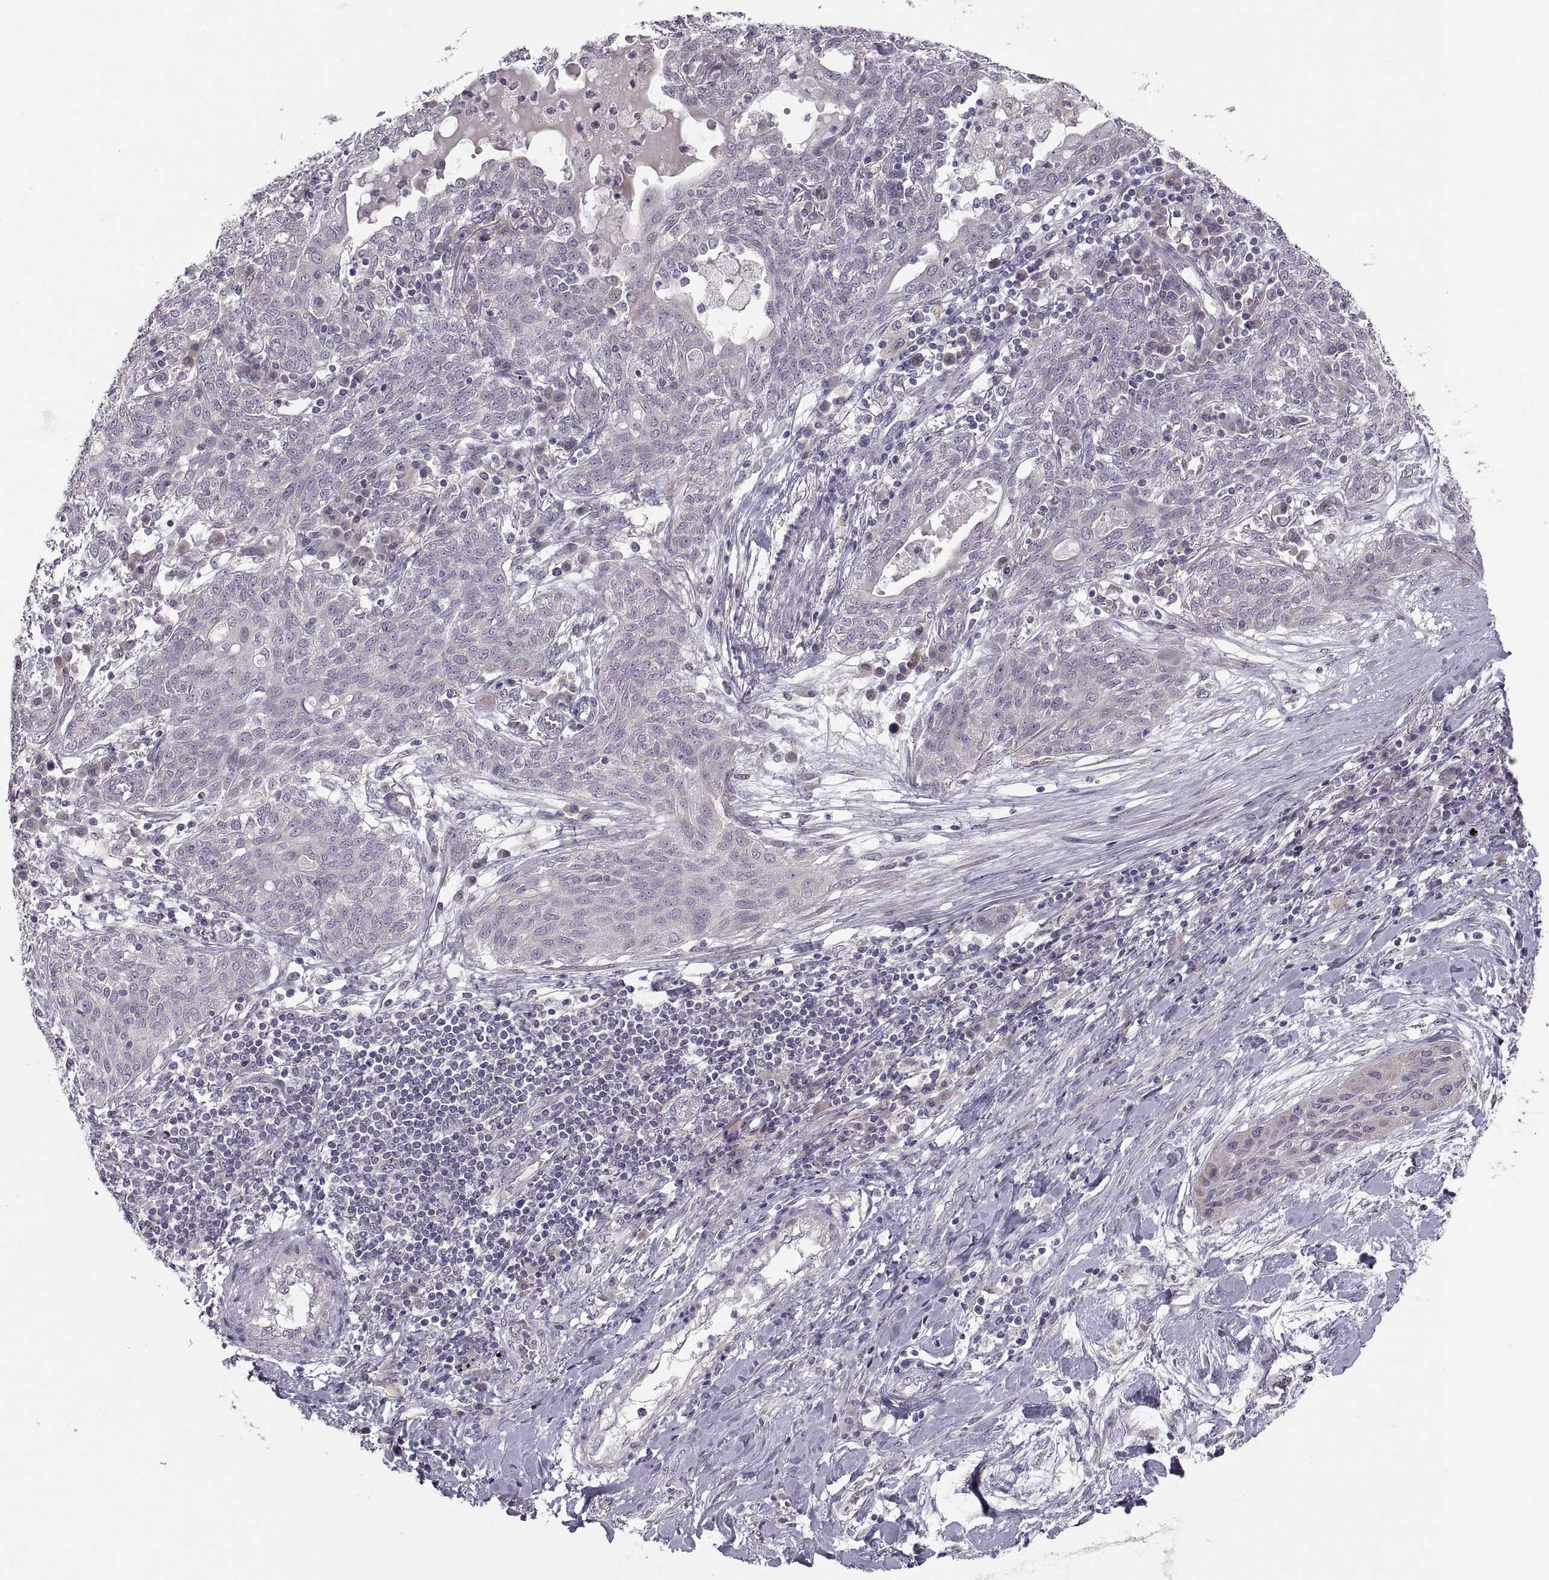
{"staining": {"intensity": "negative", "quantity": "none", "location": "none"}, "tissue": "lung cancer", "cell_type": "Tumor cells", "image_type": "cancer", "snomed": [{"axis": "morphology", "description": "Squamous cell carcinoma, NOS"}, {"axis": "topography", "description": "Lung"}], "caption": "A high-resolution photomicrograph shows immunohistochemistry (IHC) staining of squamous cell carcinoma (lung), which reveals no significant expression in tumor cells.", "gene": "ACSBG2", "patient": {"sex": "female", "age": 70}}